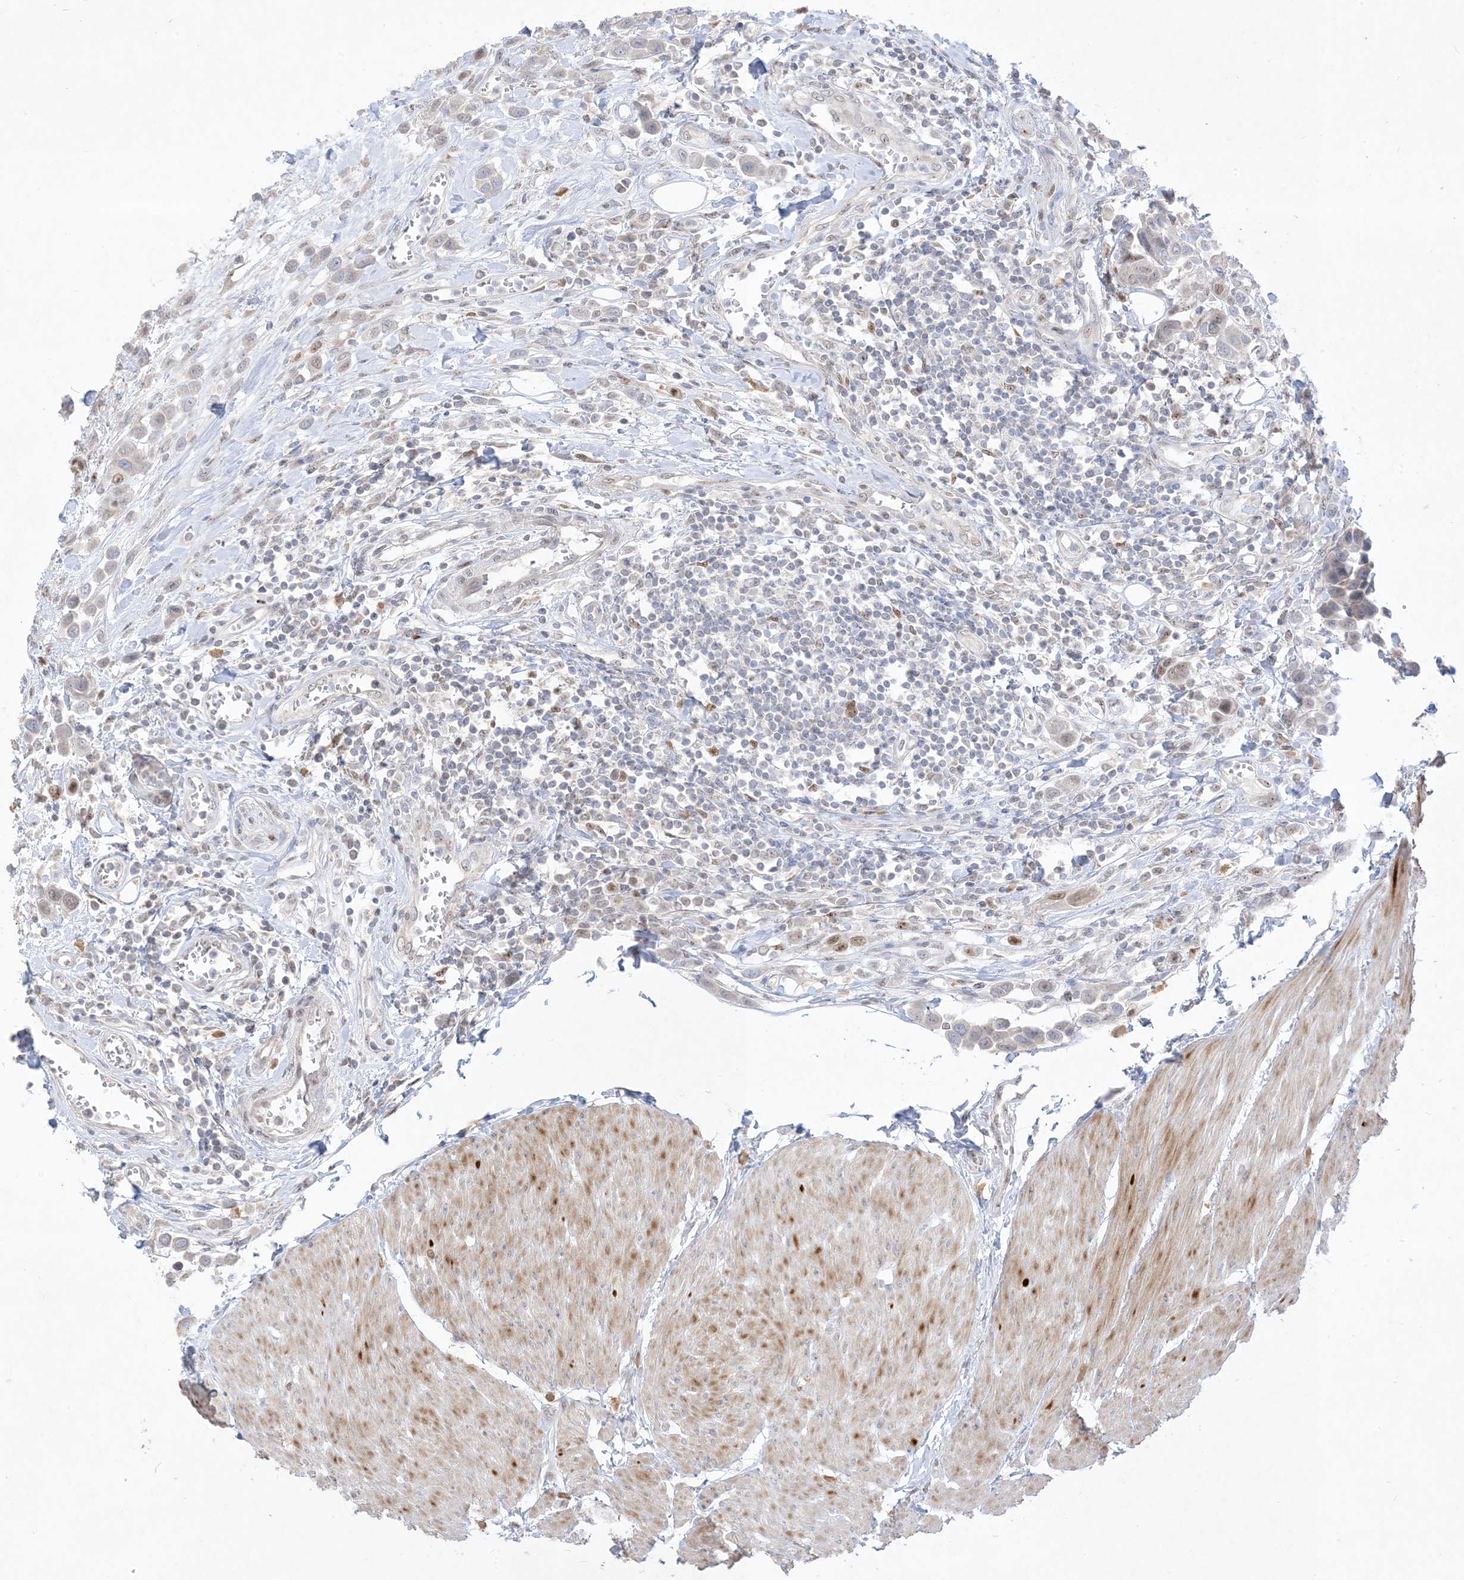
{"staining": {"intensity": "negative", "quantity": "none", "location": "none"}, "tissue": "urothelial cancer", "cell_type": "Tumor cells", "image_type": "cancer", "snomed": [{"axis": "morphology", "description": "Urothelial carcinoma, High grade"}, {"axis": "topography", "description": "Urinary bladder"}], "caption": "Human urothelial carcinoma (high-grade) stained for a protein using immunohistochemistry (IHC) reveals no expression in tumor cells.", "gene": "BHLHE40", "patient": {"sex": "male", "age": 50}}